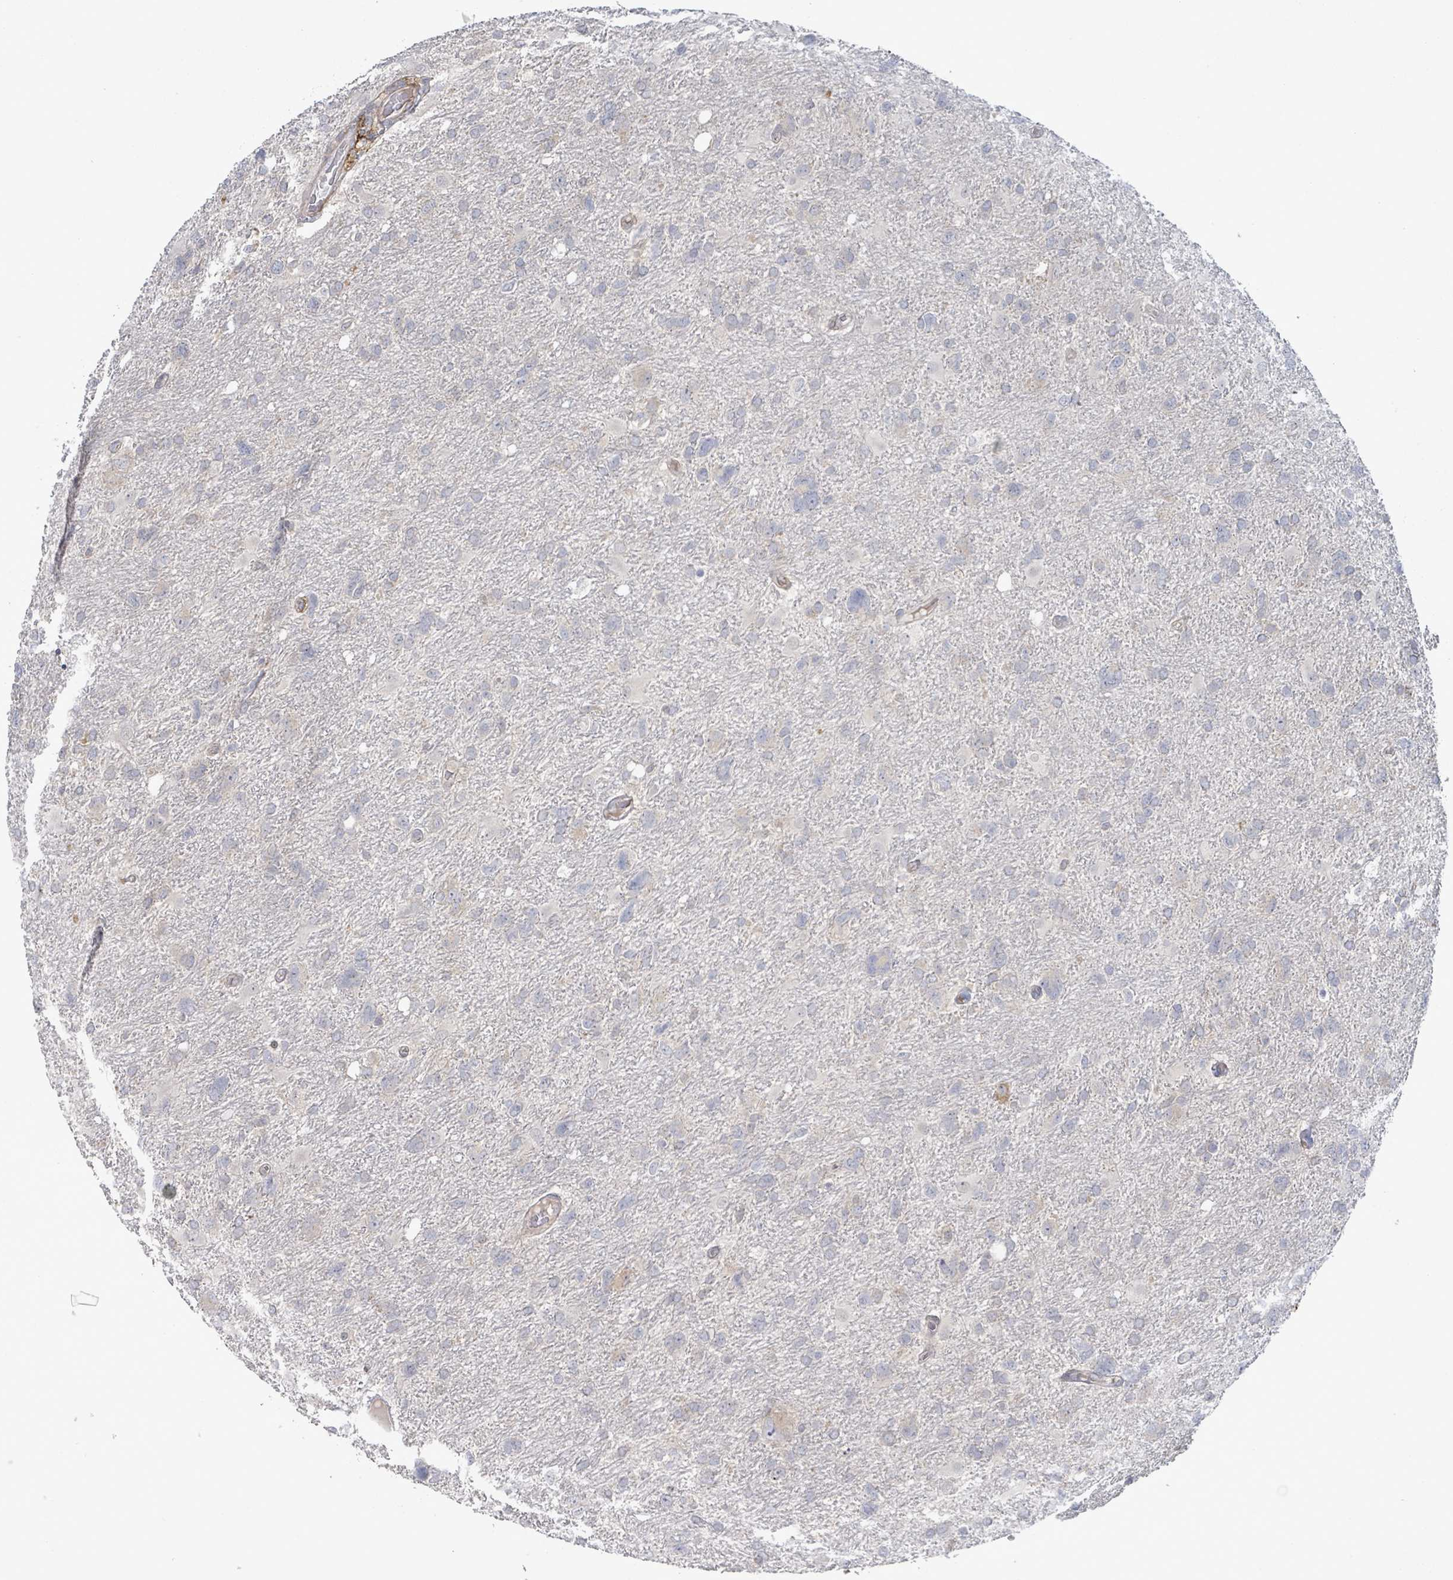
{"staining": {"intensity": "negative", "quantity": "none", "location": "none"}, "tissue": "glioma", "cell_type": "Tumor cells", "image_type": "cancer", "snomed": [{"axis": "morphology", "description": "Glioma, malignant, High grade"}, {"axis": "topography", "description": "Brain"}], "caption": "High power microscopy photomicrograph of an immunohistochemistry (IHC) image of glioma, revealing no significant staining in tumor cells. (DAB IHC with hematoxylin counter stain).", "gene": "SLIT3", "patient": {"sex": "male", "age": 61}}